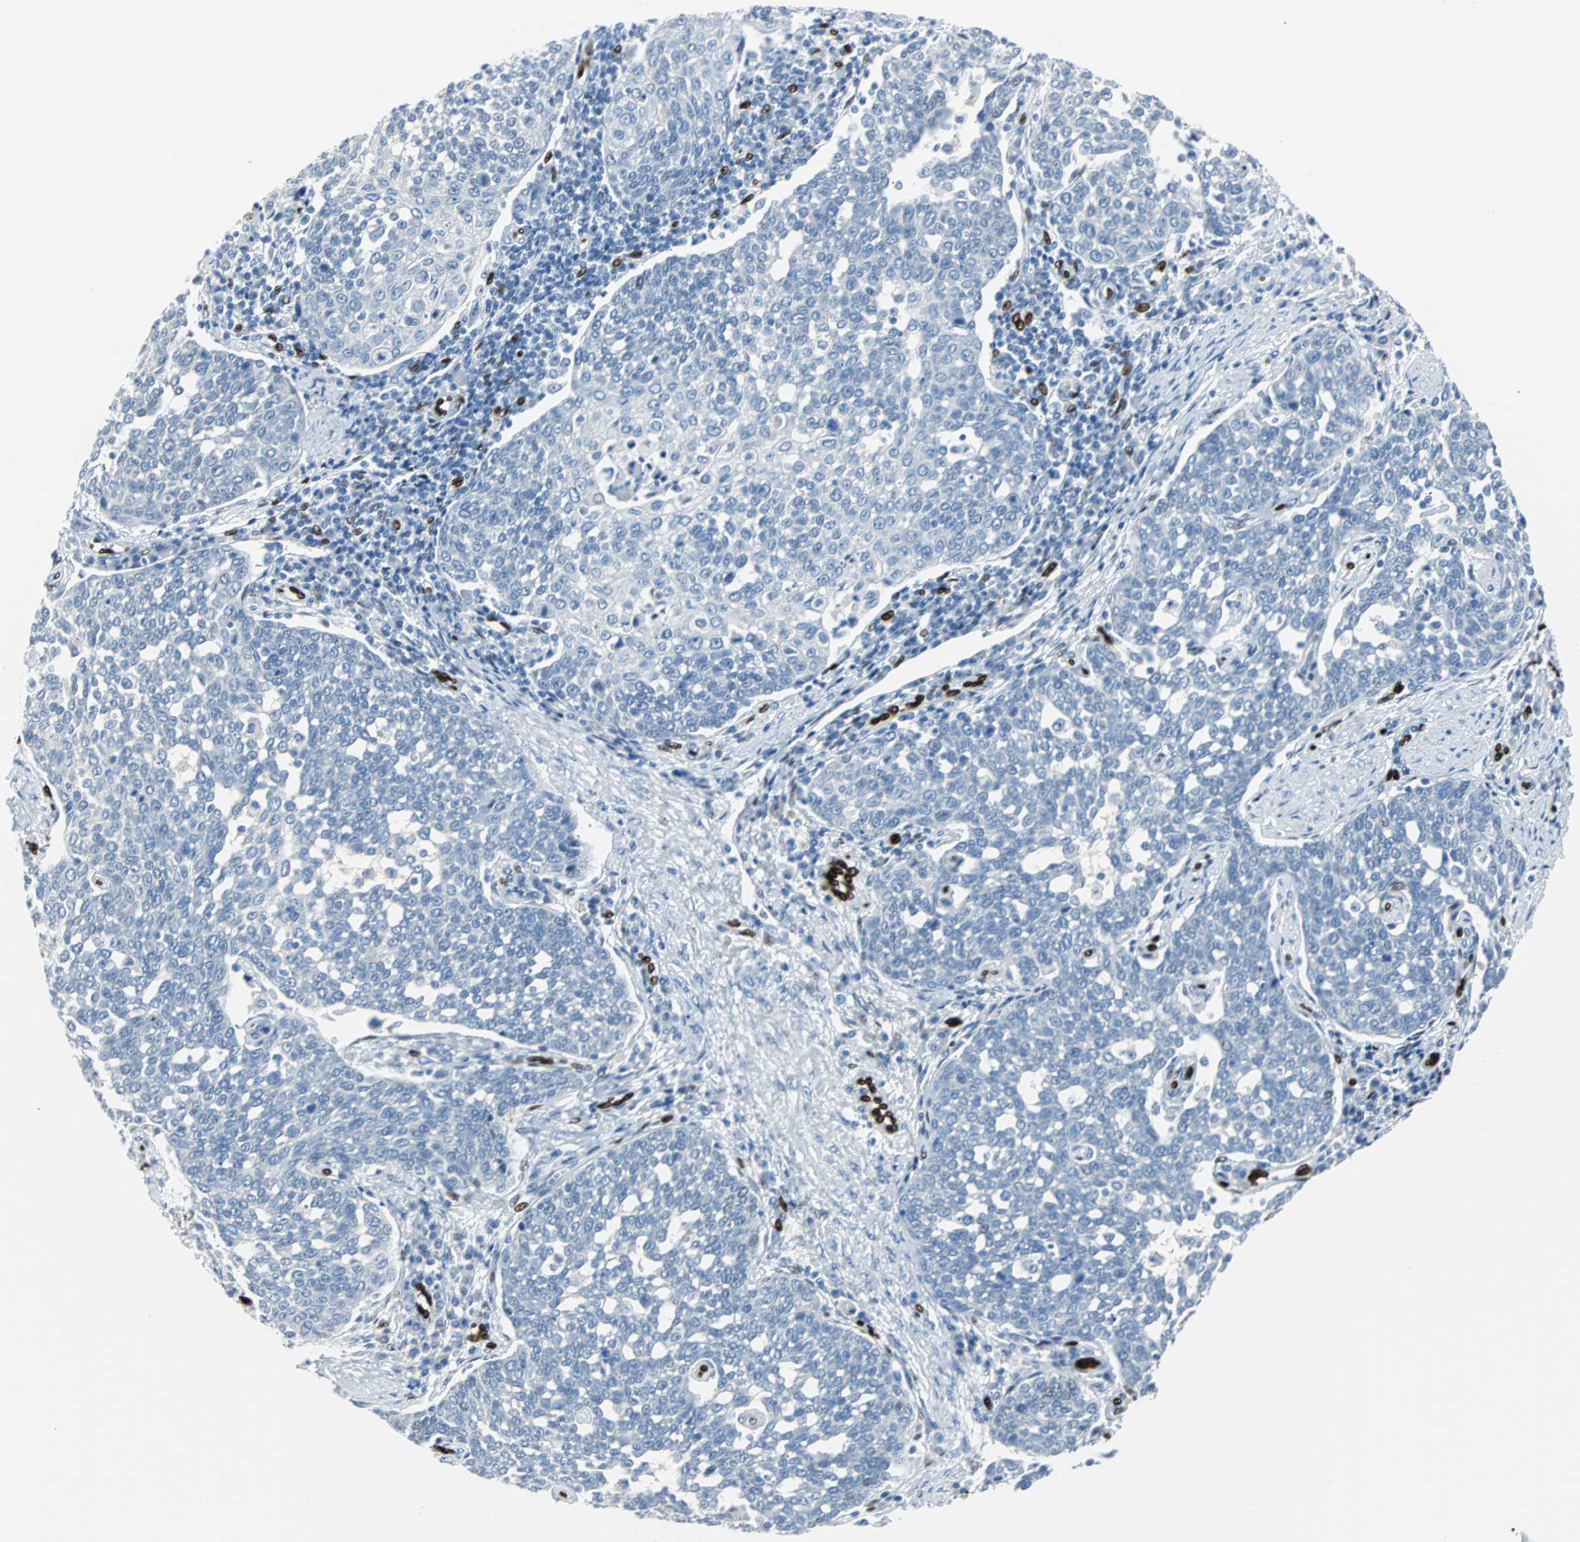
{"staining": {"intensity": "negative", "quantity": "none", "location": "none"}, "tissue": "cervical cancer", "cell_type": "Tumor cells", "image_type": "cancer", "snomed": [{"axis": "morphology", "description": "Squamous cell carcinoma, NOS"}, {"axis": "topography", "description": "Cervix"}], "caption": "Immunohistochemistry micrograph of neoplastic tissue: human cervical cancer (squamous cell carcinoma) stained with DAB (3,3'-diaminobenzidine) reveals no significant protein staining in tumor cells.", "gene": "IL33", "patient": {"sex": "female", "age": 34}}